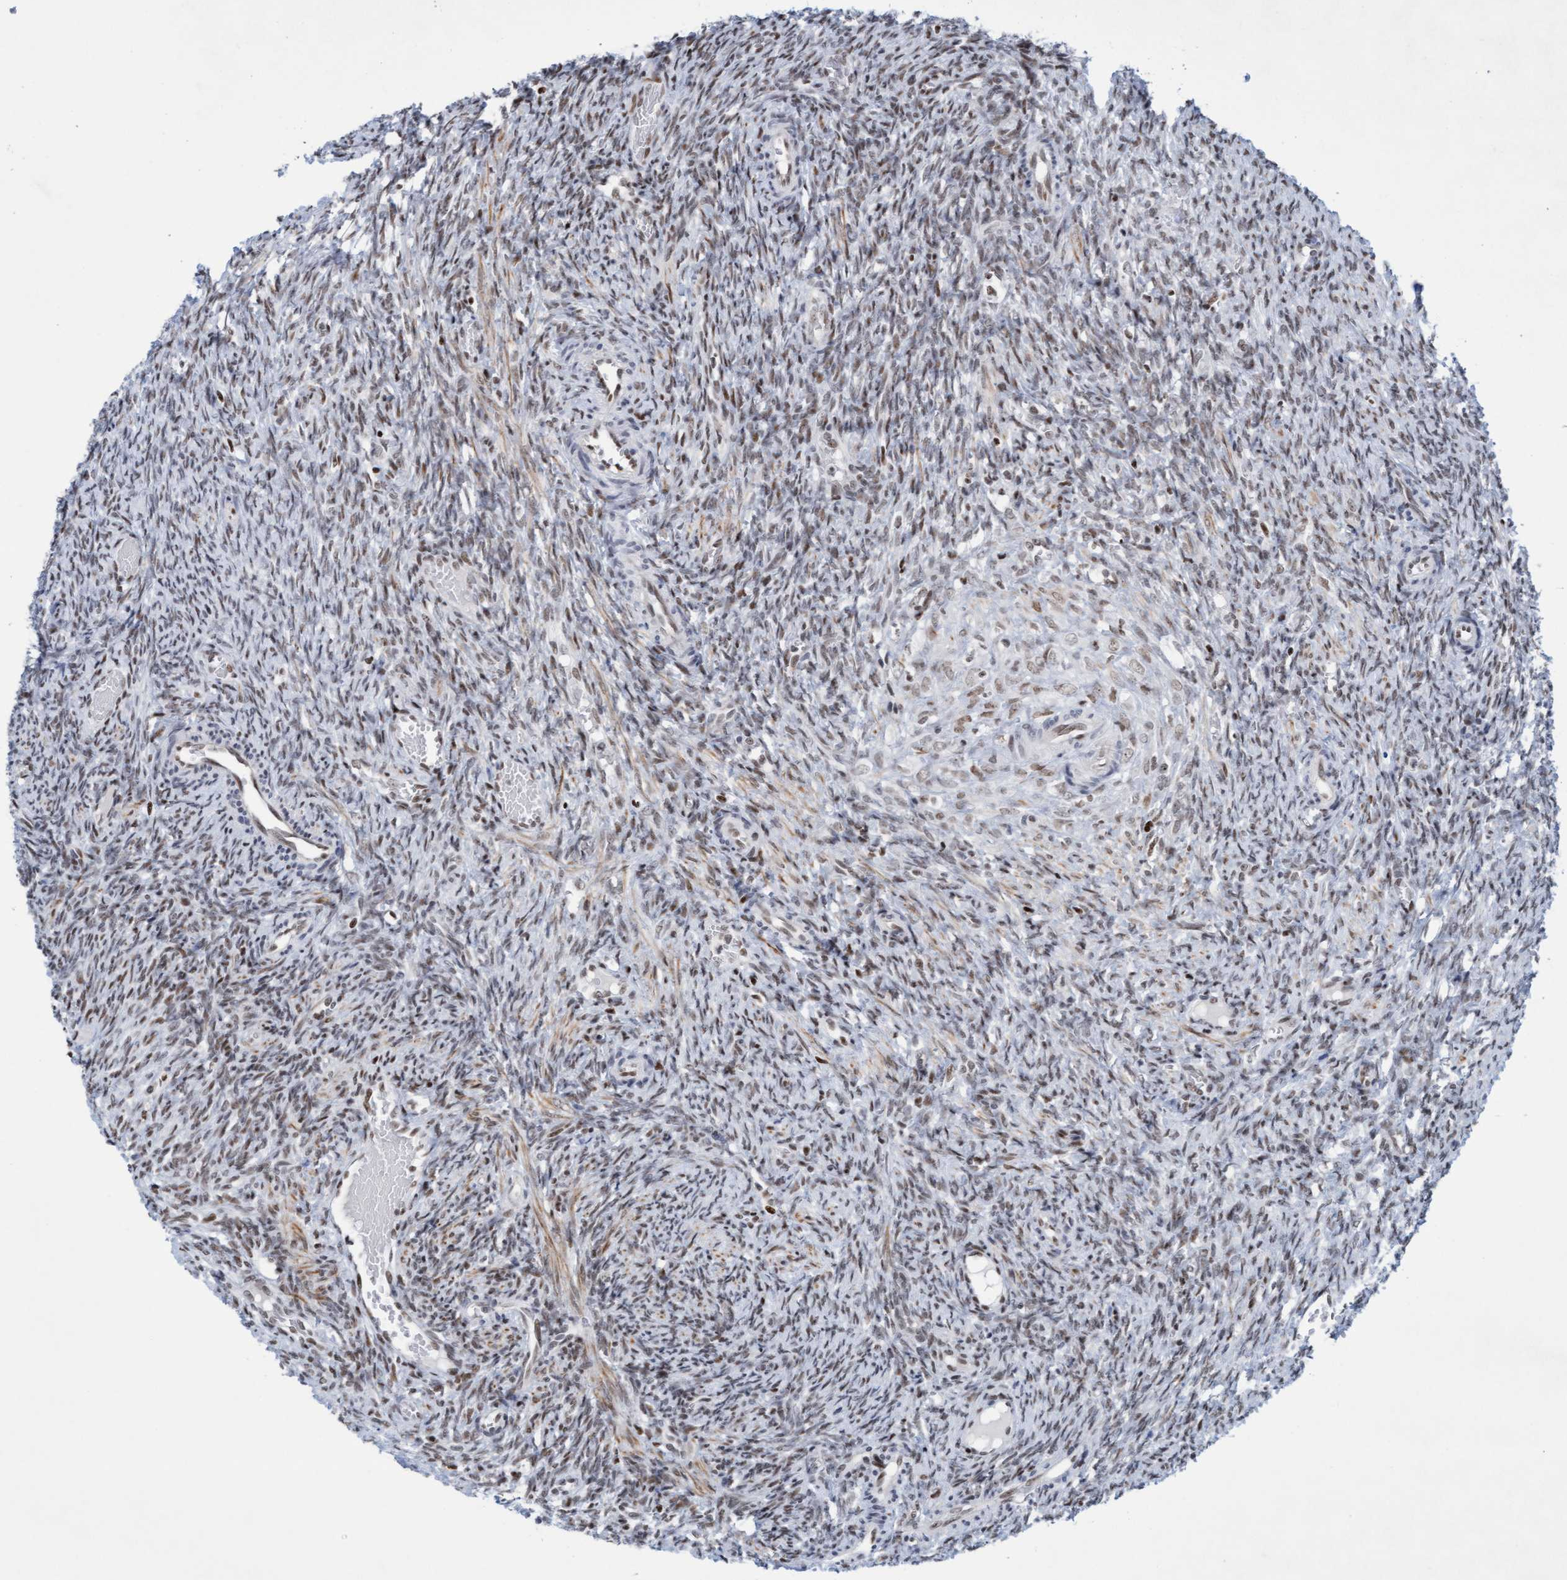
{"staining": {"intensity": "weak", "quantity": ">75%", "location": "nuclear"}, "tissue": "ovary", "cell_type": "Ovarian stroma cells", "image_type": "normal", "snomed": [{"axis": "morphology", "description": "Normal tissue, NOS"}, {"axis": "topography", "description": "Ovary"}], "caption": "Weak nuclear protein staining is present in about >75% of ovarian stroma cells in ovary. The protein of interest is stained brown, and the nuclei are stained in blue (DAB IHC with brightfield microscopy, high magnification).", "gene": "GLRX2", "patient": {"sex": "female", "age": 41}}